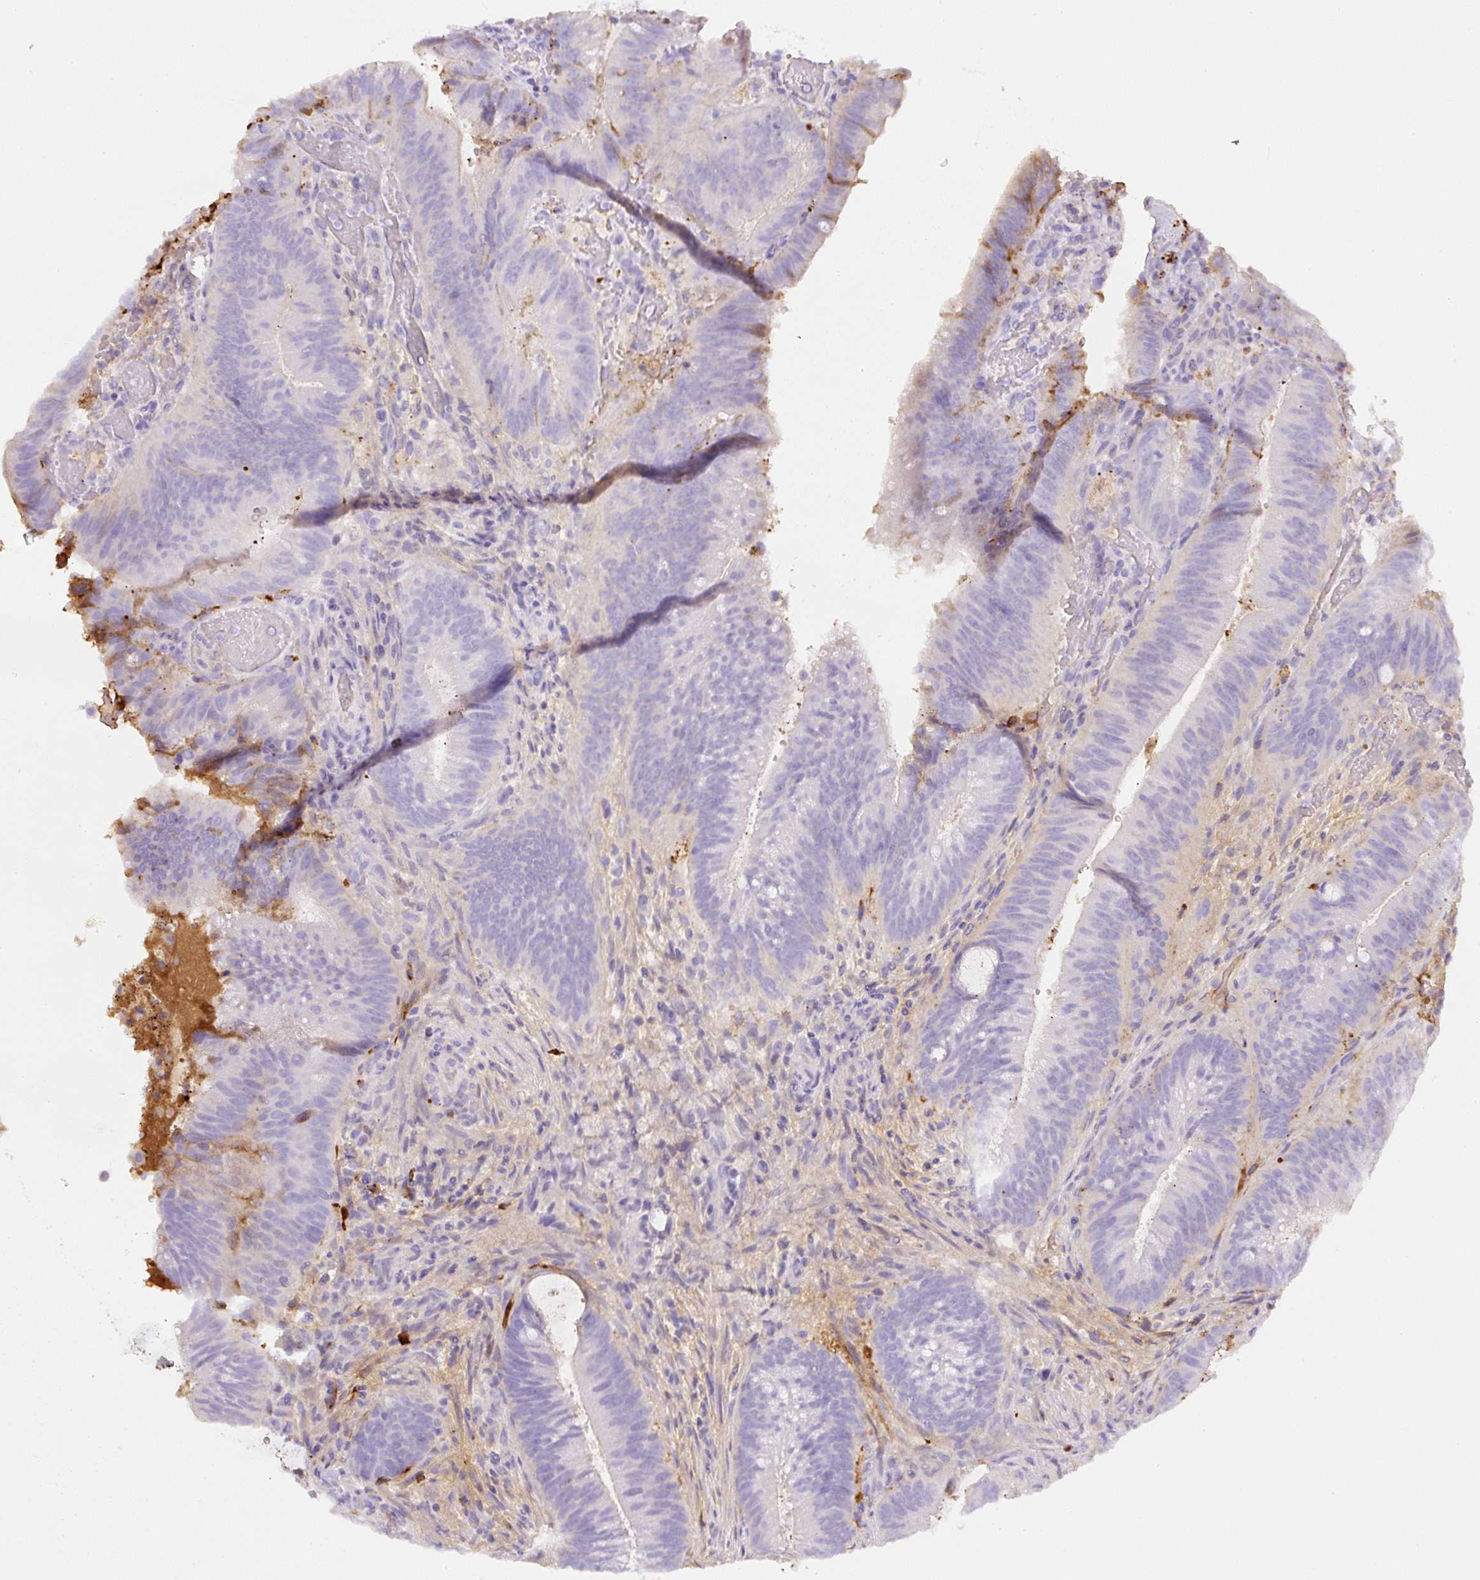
{"staining": {"intensity": "negative", "quantity": "none", "location": "none"}, "tissue": "colorectal cancer", "cell_type": "Tumor cells", "image_type": "cancer", "snomed": [{"axis": "morphology", "description": "Adenocarcinoma, NOS"}, {"axis": "topography", "description": "Colon"}], "caption": "DAB immunohistochemical staining of human colorectal cancer displays no significant positivity in tumor cells.", "gene": "APCS", "patient": {"sex": "female", "age": 43}}